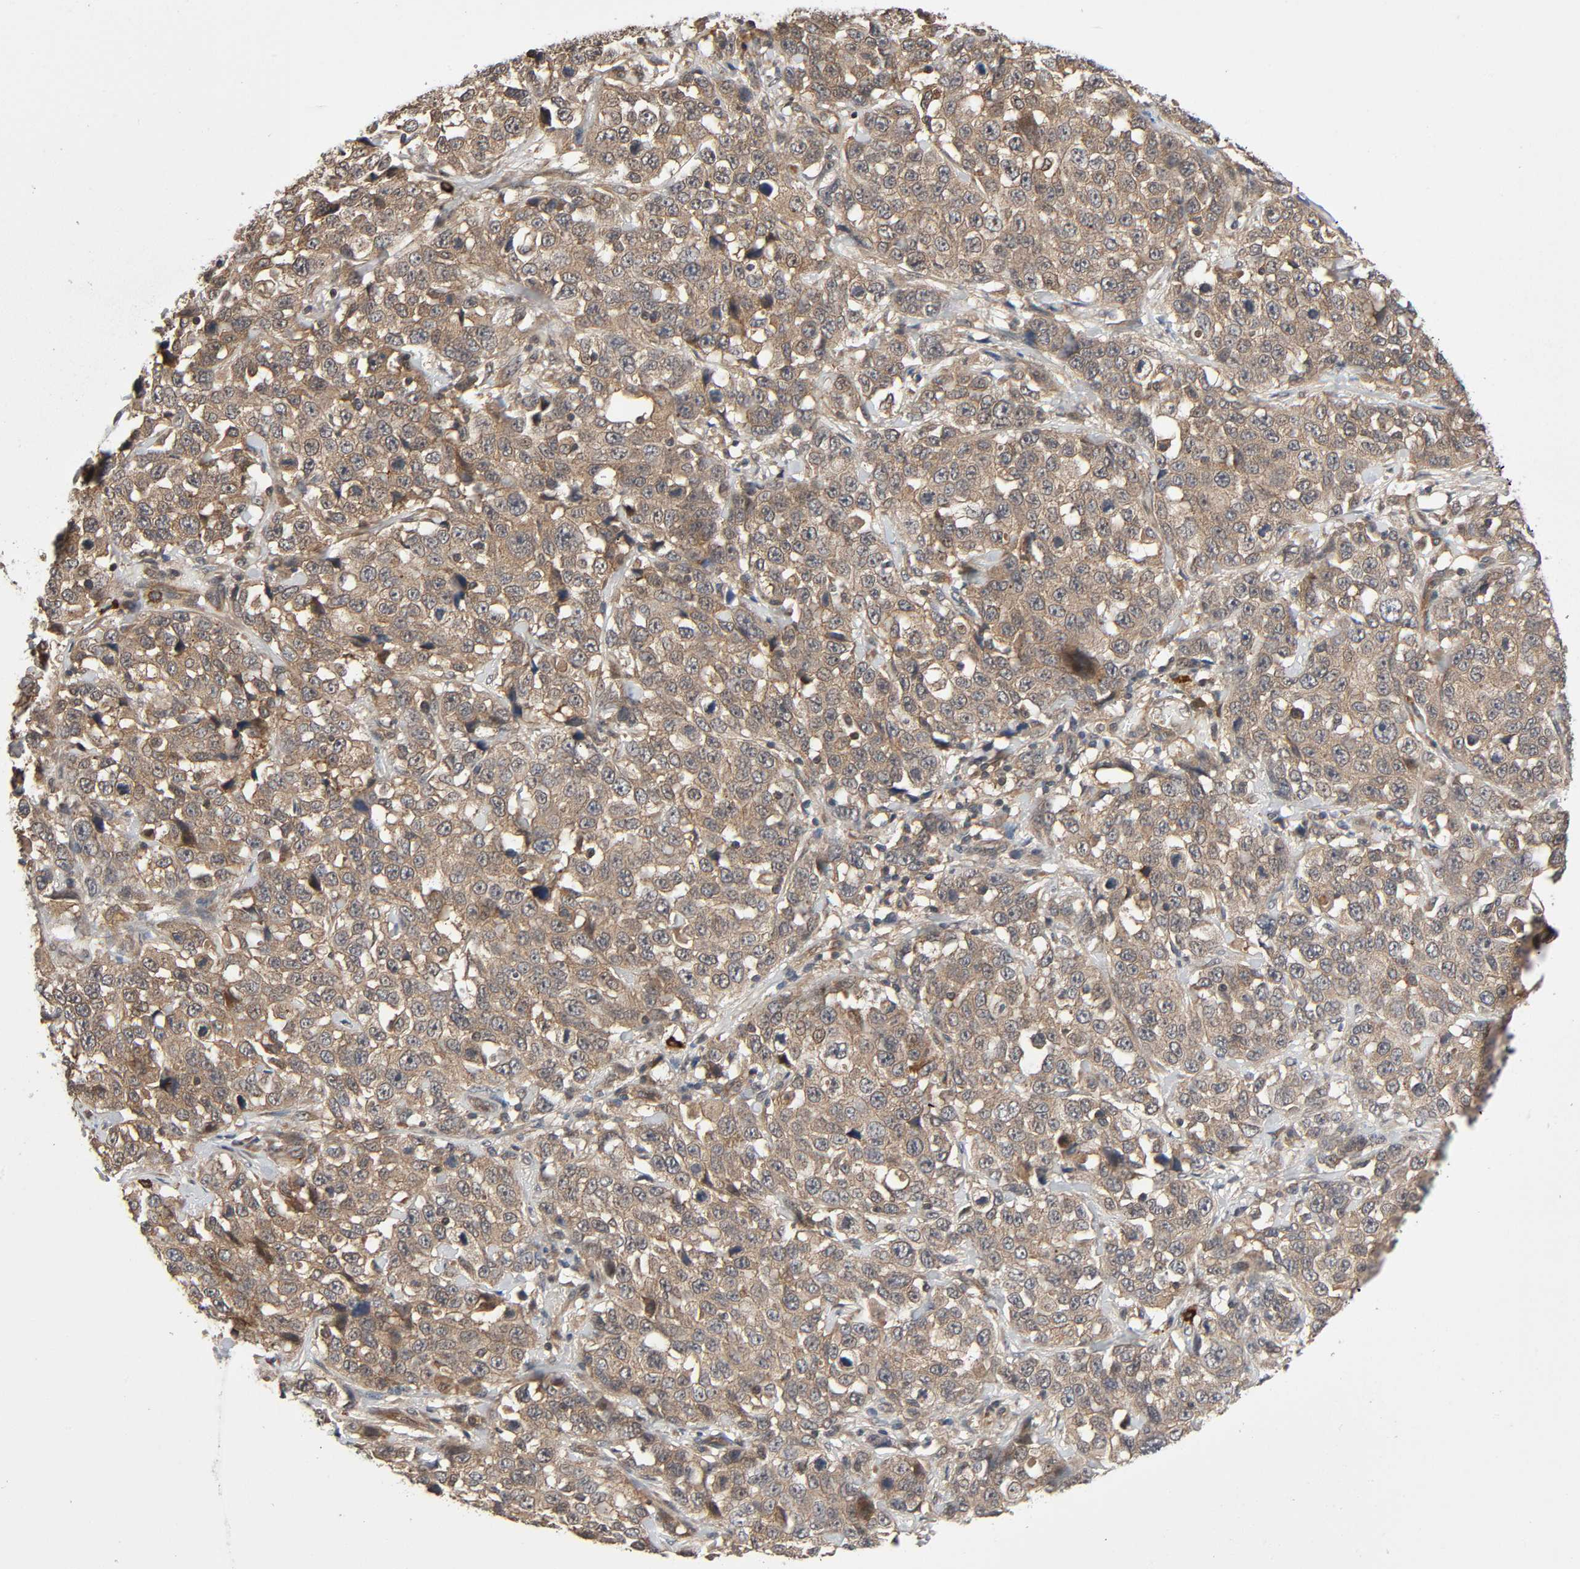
{"staining": {"intensity": "moderate", "quantity": ">75%", "location": "cytoplasmic/membranous"}, "tissue": "stomach cancer", "cell_type": "Tumor cells", "image_type": "cancer", "snomed": [{"axis": "morphology", "description": "Normal tissue, NOS"}, {"axis": "morphology", "description": "Adenocarcinoma, NOS"}, {"axis": "topography", "description": "Stomach"}], "caption": "Stomach adenocarcinoma was stained to show a protein in brown. There is medium levels of moderate cytoplasmic/membranous expression in approximately >75% of tumor cells.", "gene": "PPP2R1B", "patient": {"sex": "male", "age": 48}}